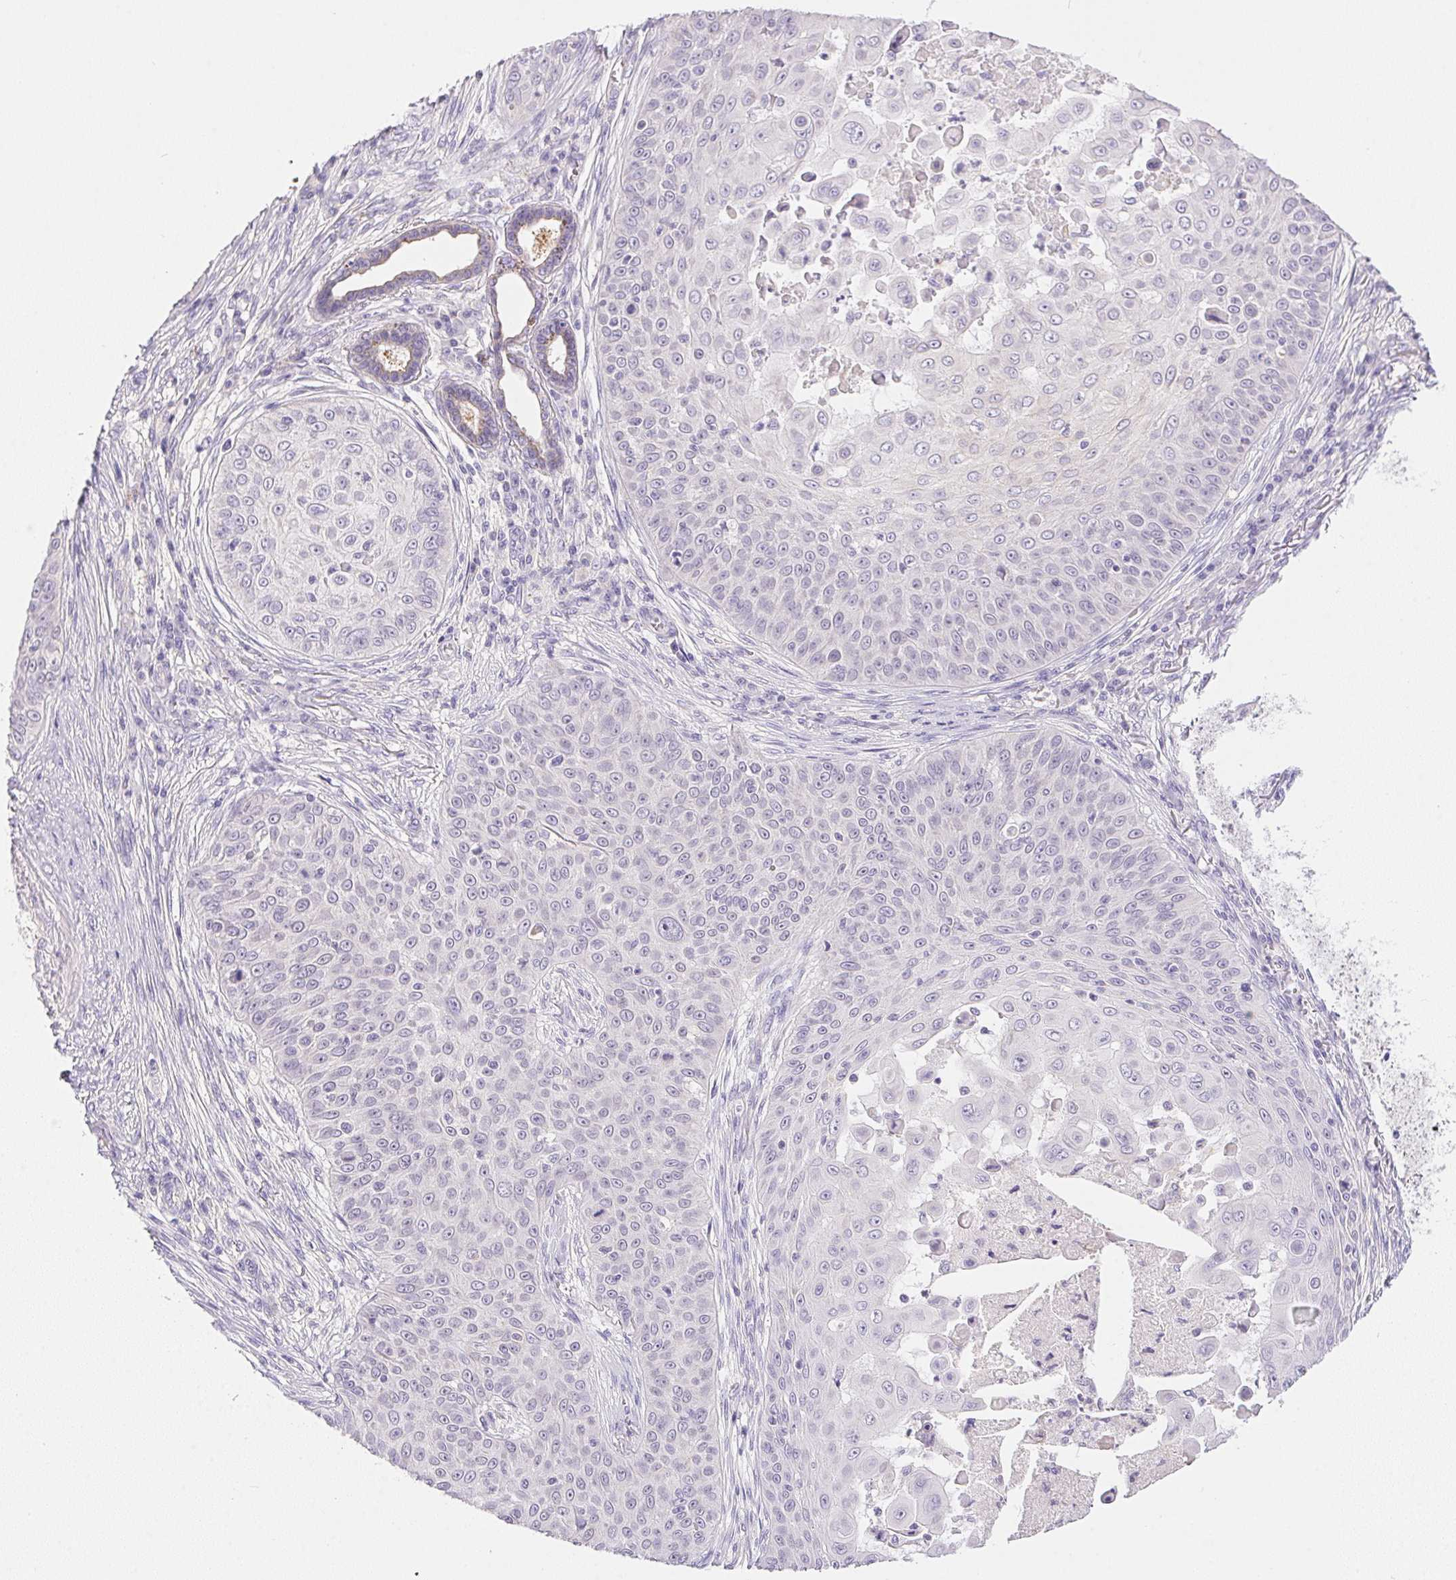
{"staining": {"intensity": "negative", "quantity": "none", "location": "none"}, "tissue": "skin cancer", "cell_type": "Tumor cells", "image_type": "cancer", "snomed": [{"axis": "morphology", "description": "Squamous cell carcinoma, NOS"}, {"axis": "topography", "description": "Skin"}], "caption": "Skin squamous cell carcinoma was stained to show a protein in brown. There is no significant positivity in tumor cells. (DAB immunohistochemistry (IHC) visualized using brightfield microscopy, high magnification).", "gene": "SLC17A7", "patient": {"sex": "male", "age": 82}}